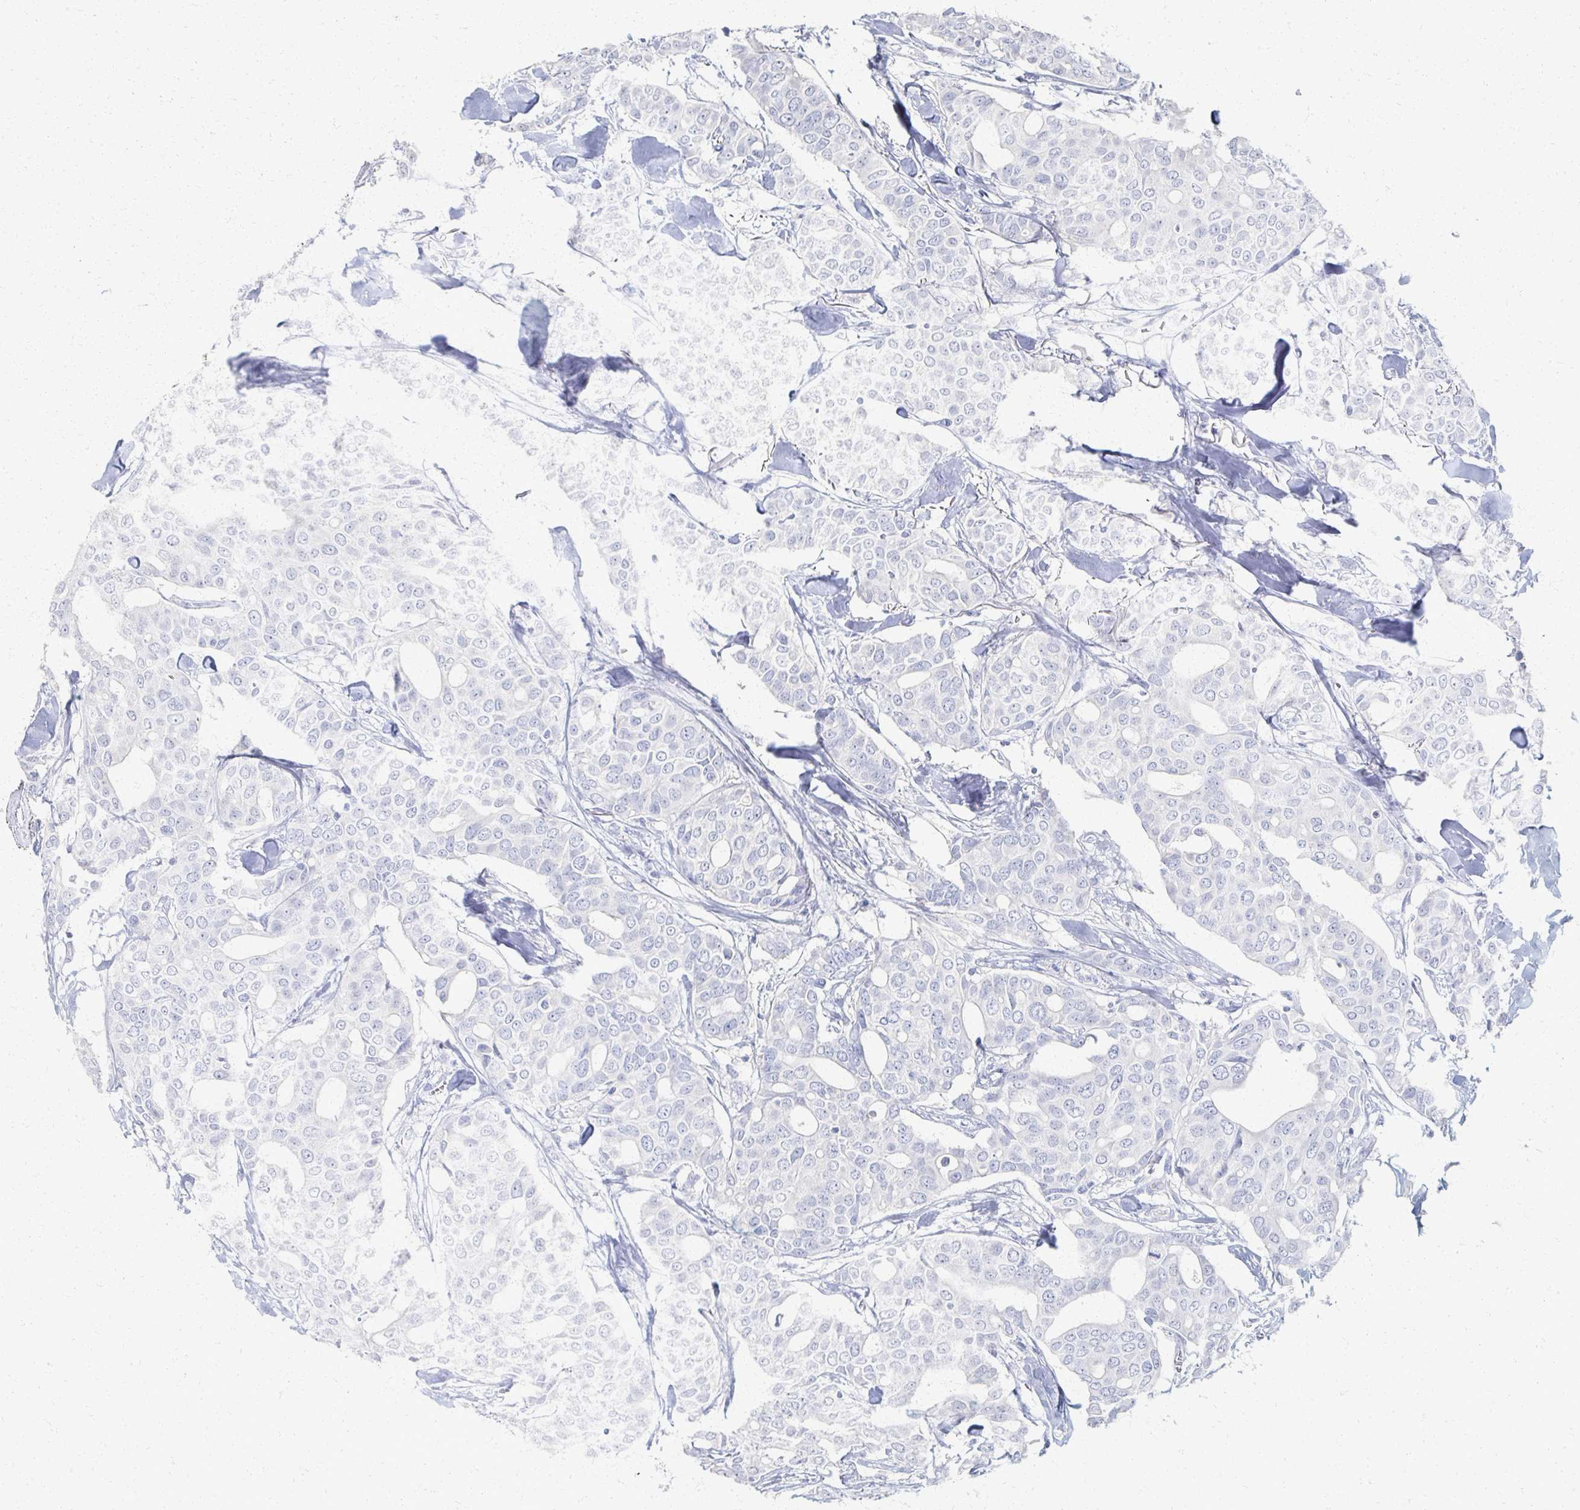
{"staining": {"intensity": "negative", "quantity": "none", "location": "none"}, "tissue": "breast cancer", "cell_type": "Tumor cells", "image_type": "cancer", "snomed": [{"axis": "morphology", "description": "Duct carcinoma"}, {"axis": "topography", "description": "Breast"}], "caption": "DAB (3,3'-diaminobenzidine) immunohistochemical staining of breast intraductal carcinoma reveals no significant staining in tumor cells.", "gene": "PRR20A", "patient": {"sex": "female", "age": 54}}